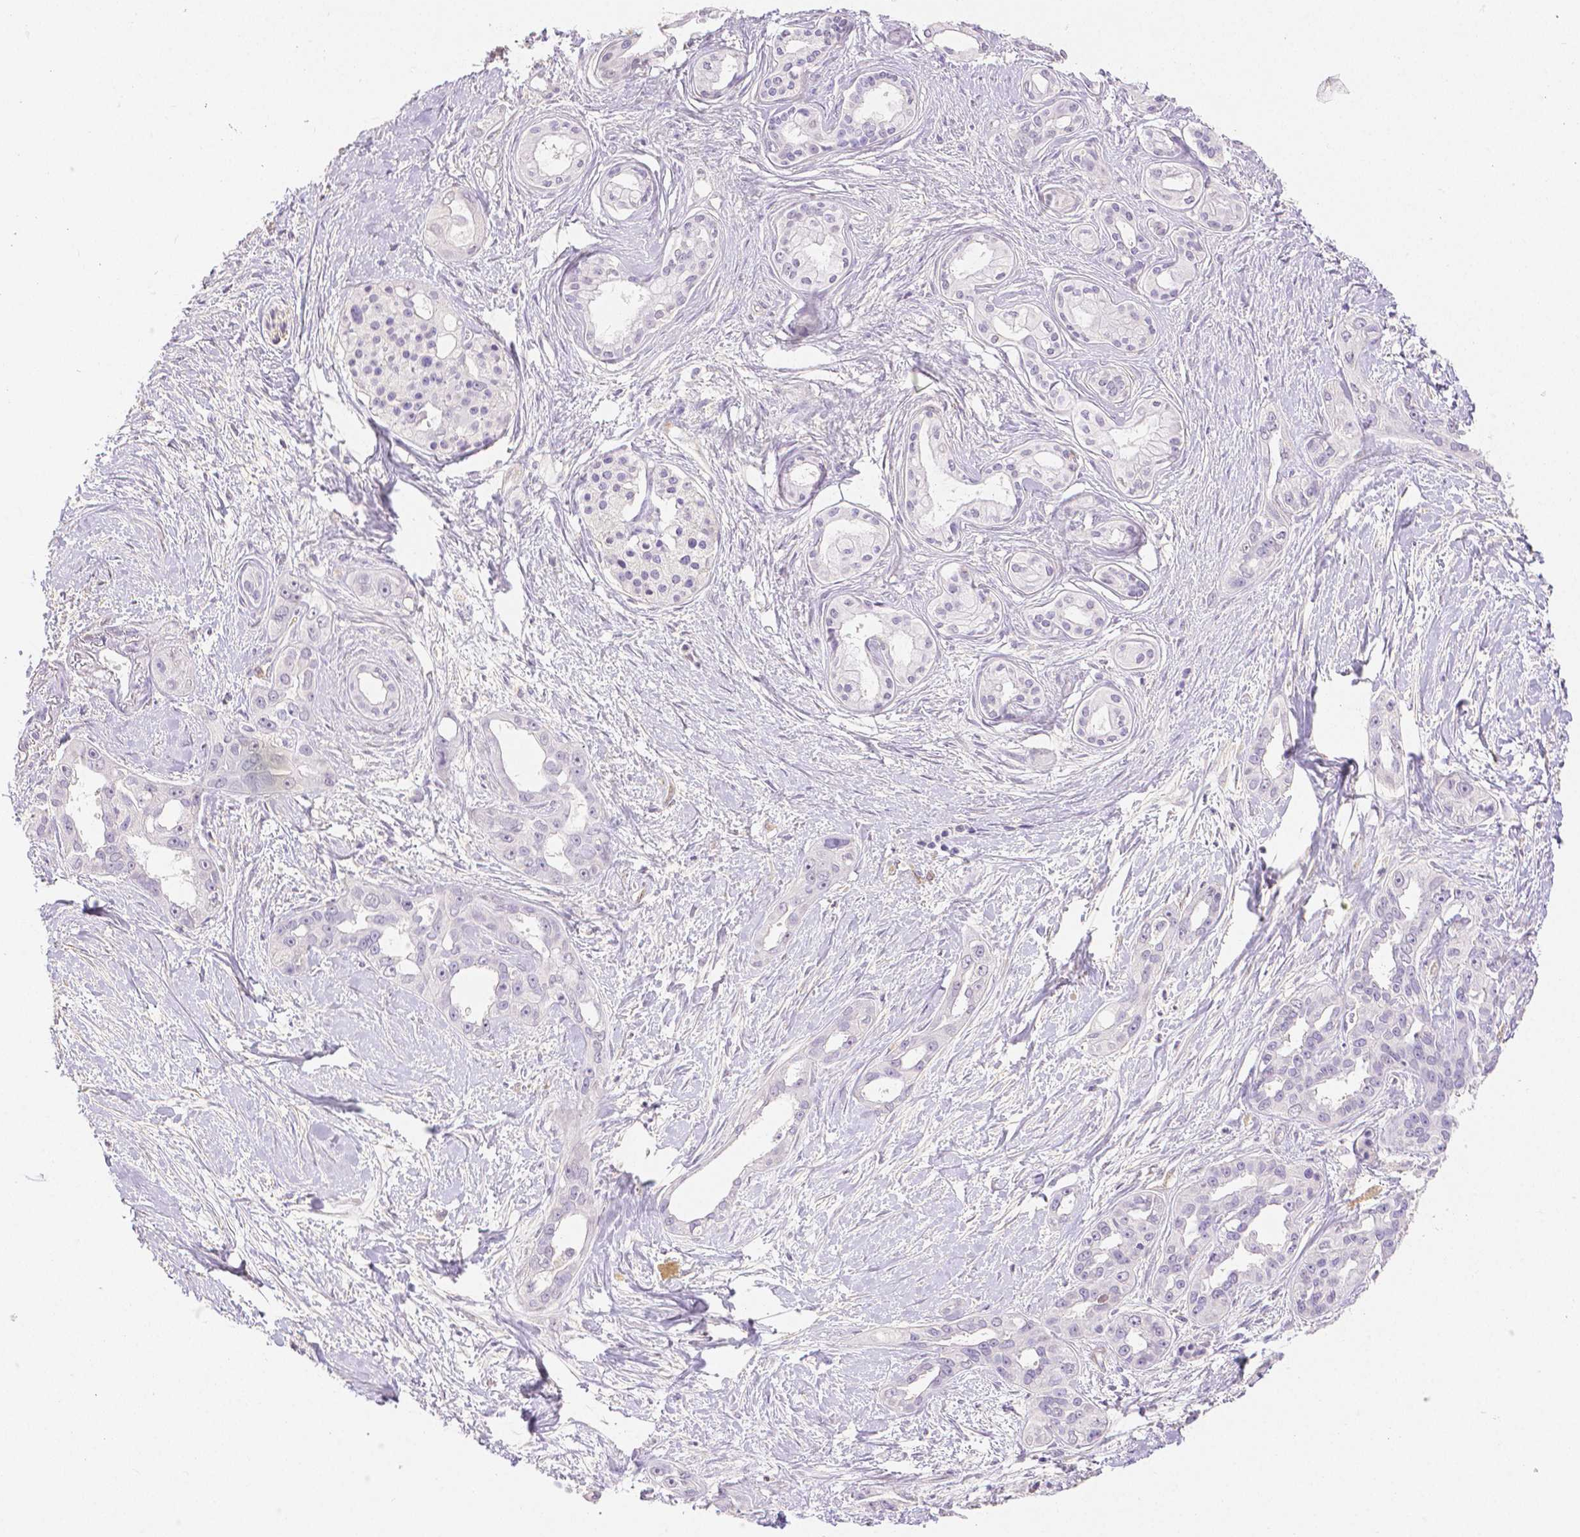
{"staining": {"intensity": "negative", "quantity": "none", "location": "none"}, "tissue": "pancreatic cancer", "cell_type": "Tumor cells", "image_type": "cancer", "snomed": [{"axis": "morphology", "description": "Adenocarcinoma, NOS"}, {"axis": "topography", "description": "Pancreas"}], "caption": "Tumor cells are negative for brown protein staining in pancreatic adenocarcinoma.", "gene": "THY1", "patient": {"sex": "female", "age": 50}}